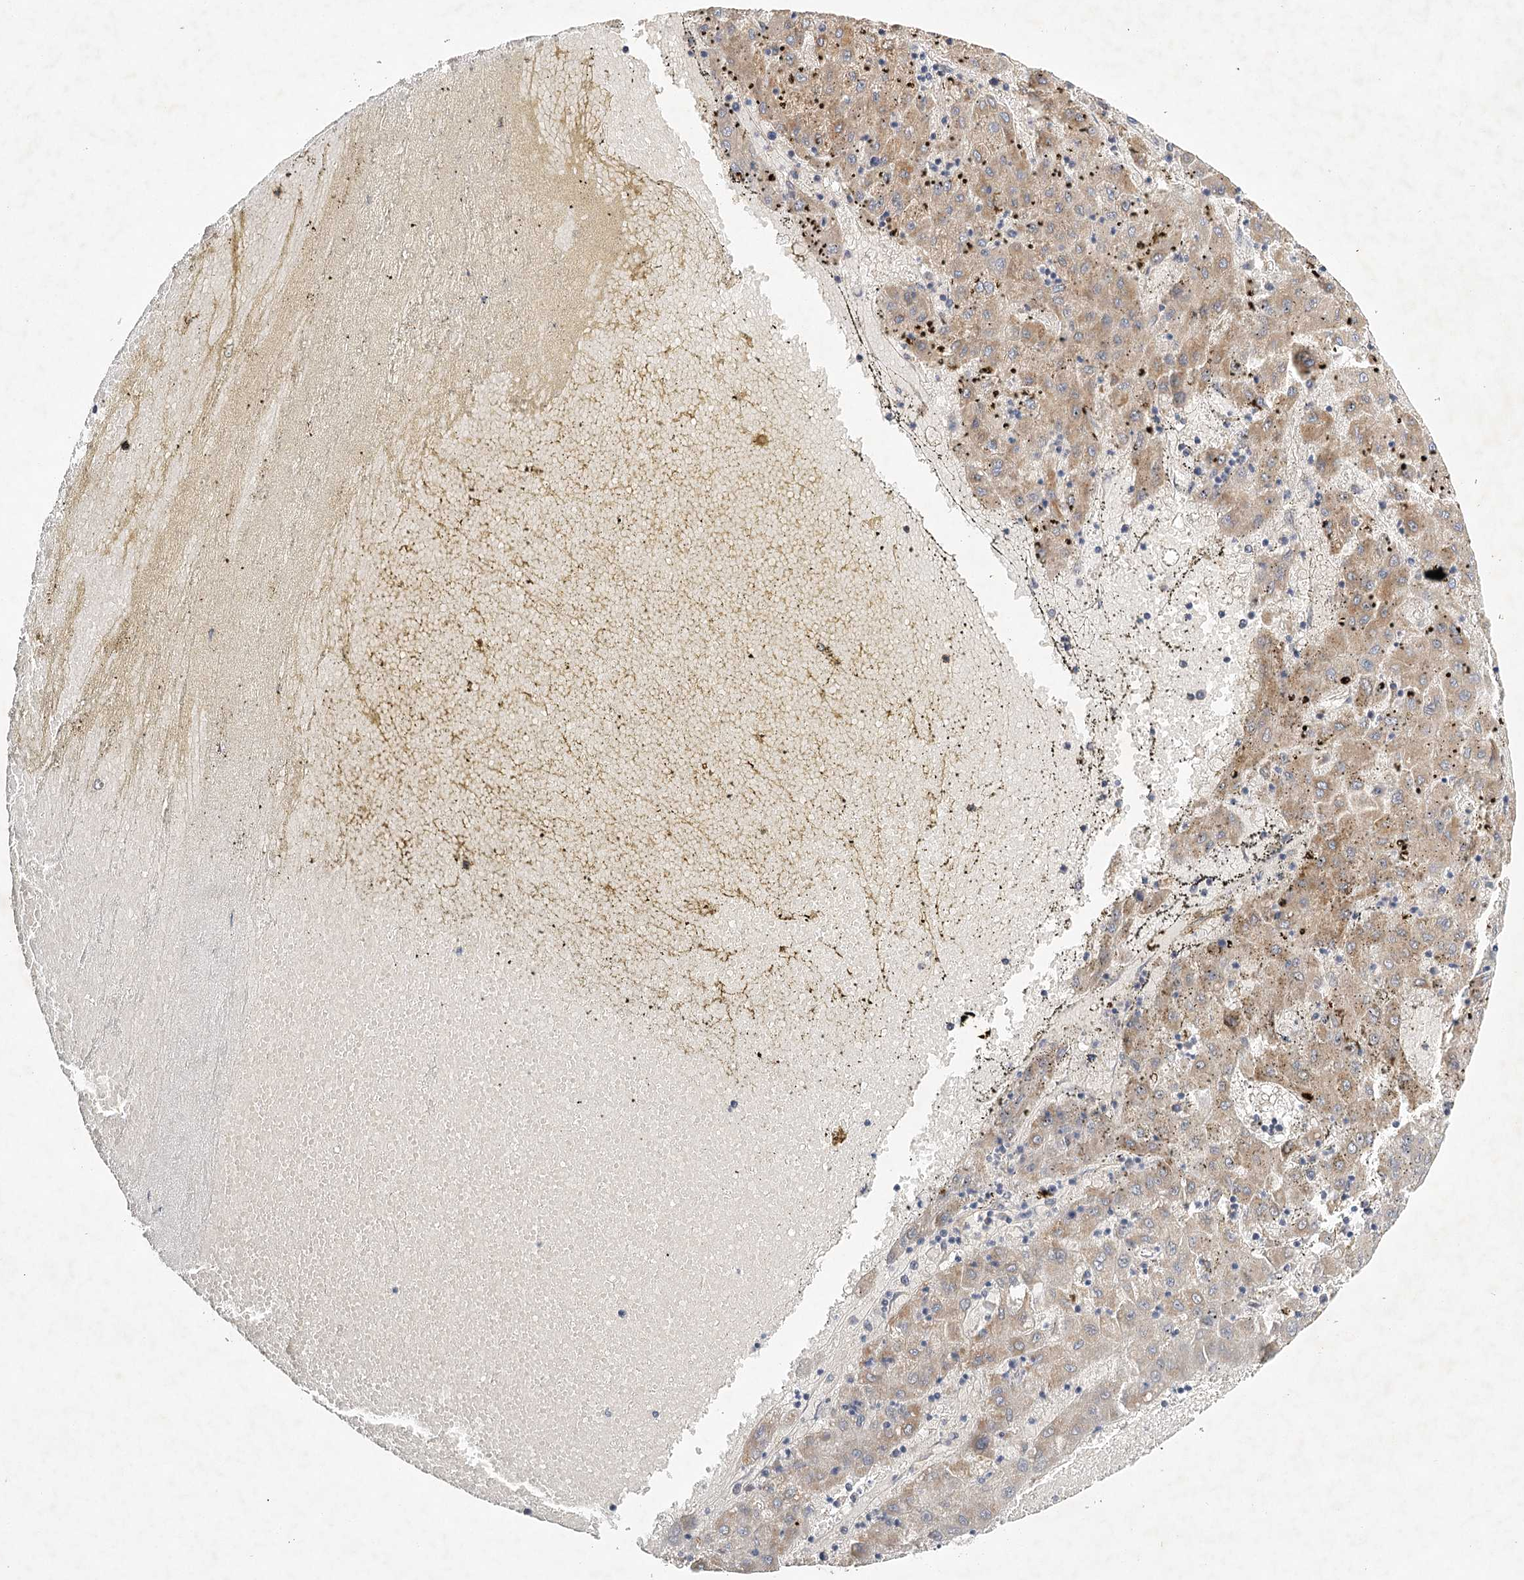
{"staining": {"intensity": "weak", "quantity": ">75%", "location": "cytoplasmic/membranous"}, "tissue": "liver cancer", "cell_type": "Tumor cells", "image_type": "cancer", "snomed": [{"axis": "morphology", "description": "Carcinoma, Hepatocellular, NOS"}, {"axis": "topography", "description": "Liver"}], "caption": "Weak cytoplasmic/membranous staining is identified in about >75% of tumor cells in hepatocellular carcinoma (liver).", "gene": "LSS", "patient": {"sex": "male", "age": 72}}